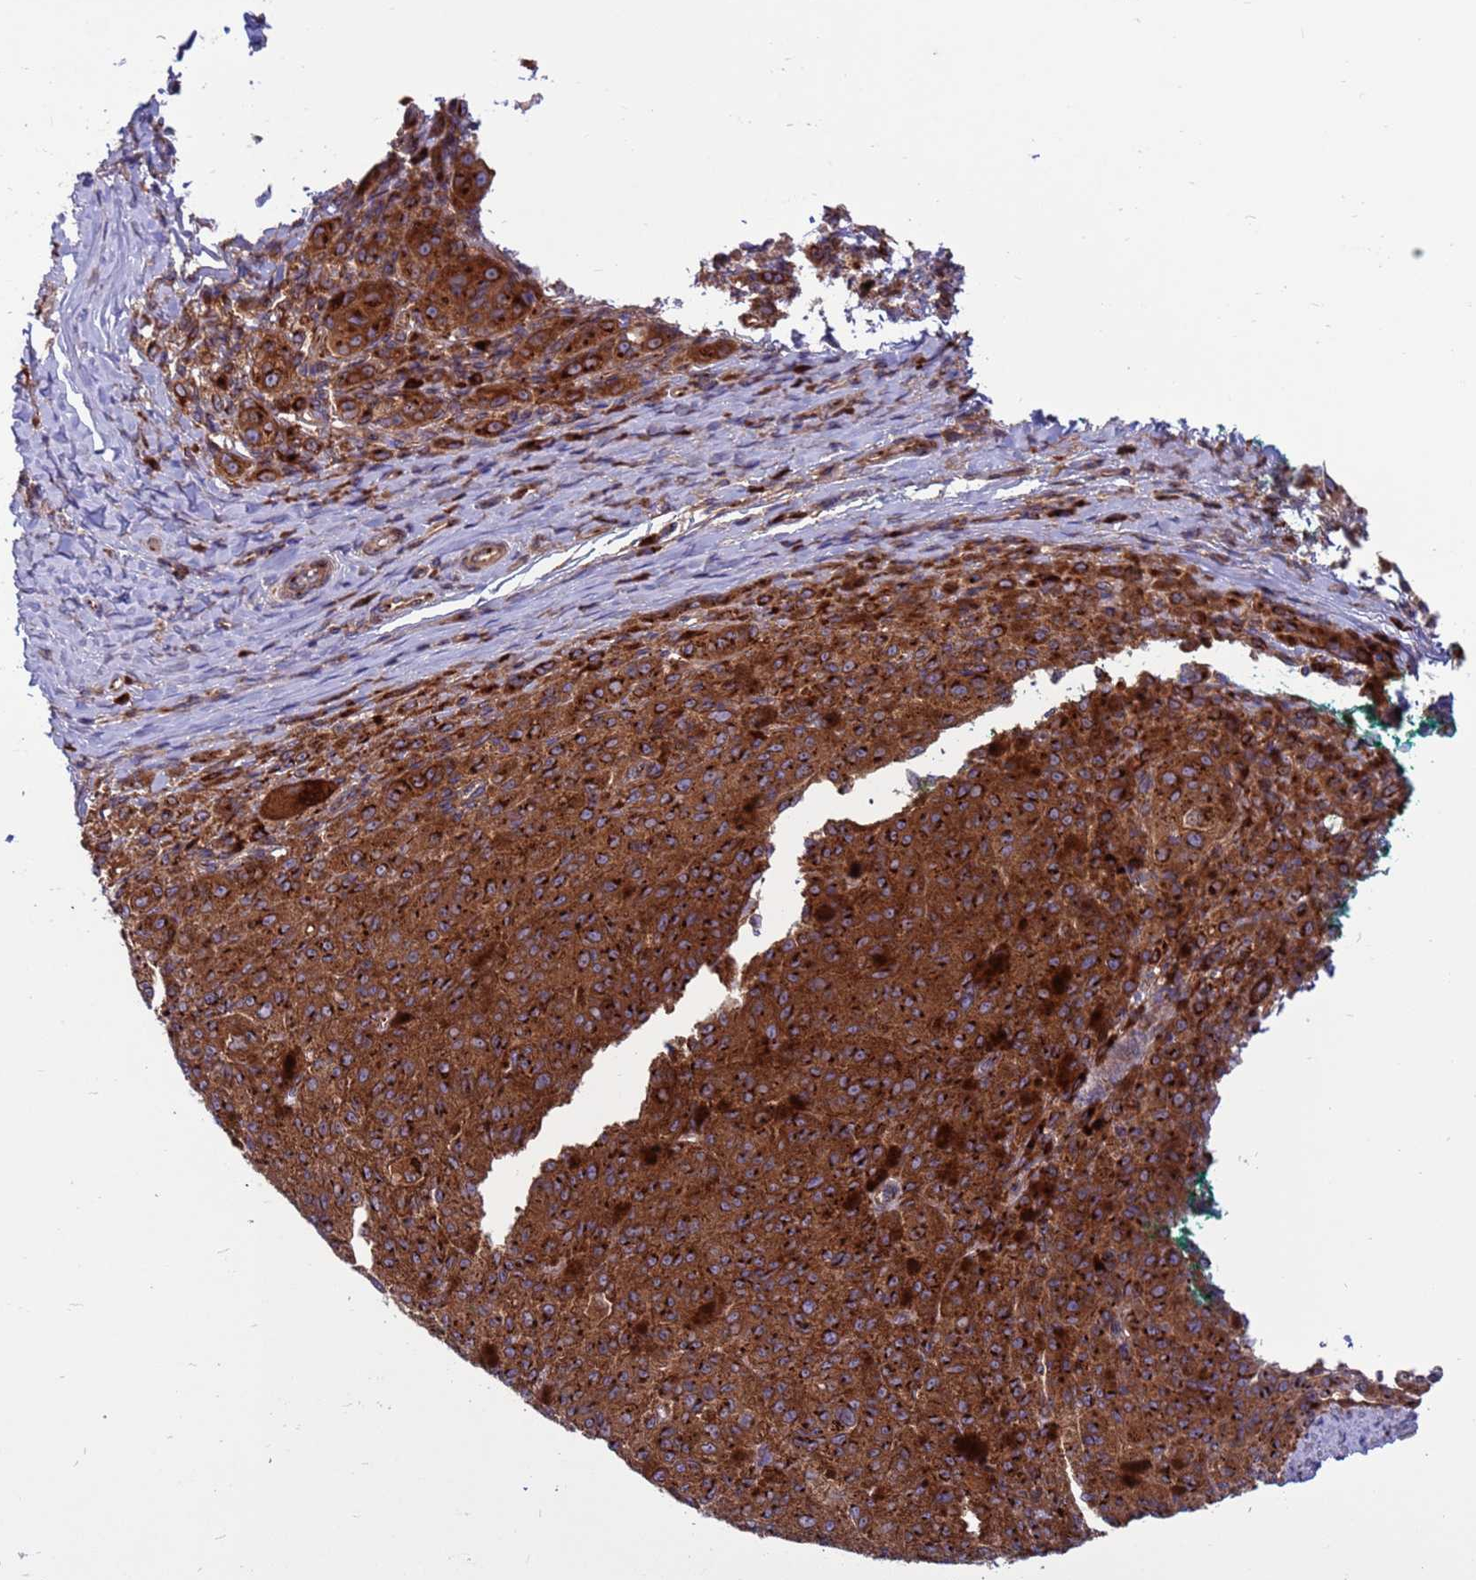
{"staining": {"intensity": "strong", "quantity": ">75%", "location": "cytoplasmic/membranous"}, "tissue": "melanoma", "cell_type": "Tumor cells", "image_type": "cancer", "snomed": [{"axis": "morphology", "description": "Malignant melanoma, NOS"}, {"axis": "topography", "description": "Skin"}], "caption": "Immunohistochemical staining of human melanoma displays strong cytoplasmic/membranous protein expression in about >75% of tumor cells. Immunohistochemistry stains the protein of interest in brown and the nuclei are stained blue.", "gene": "ZC3HAV1", "patient": {"sex": "female", "age": 52}}